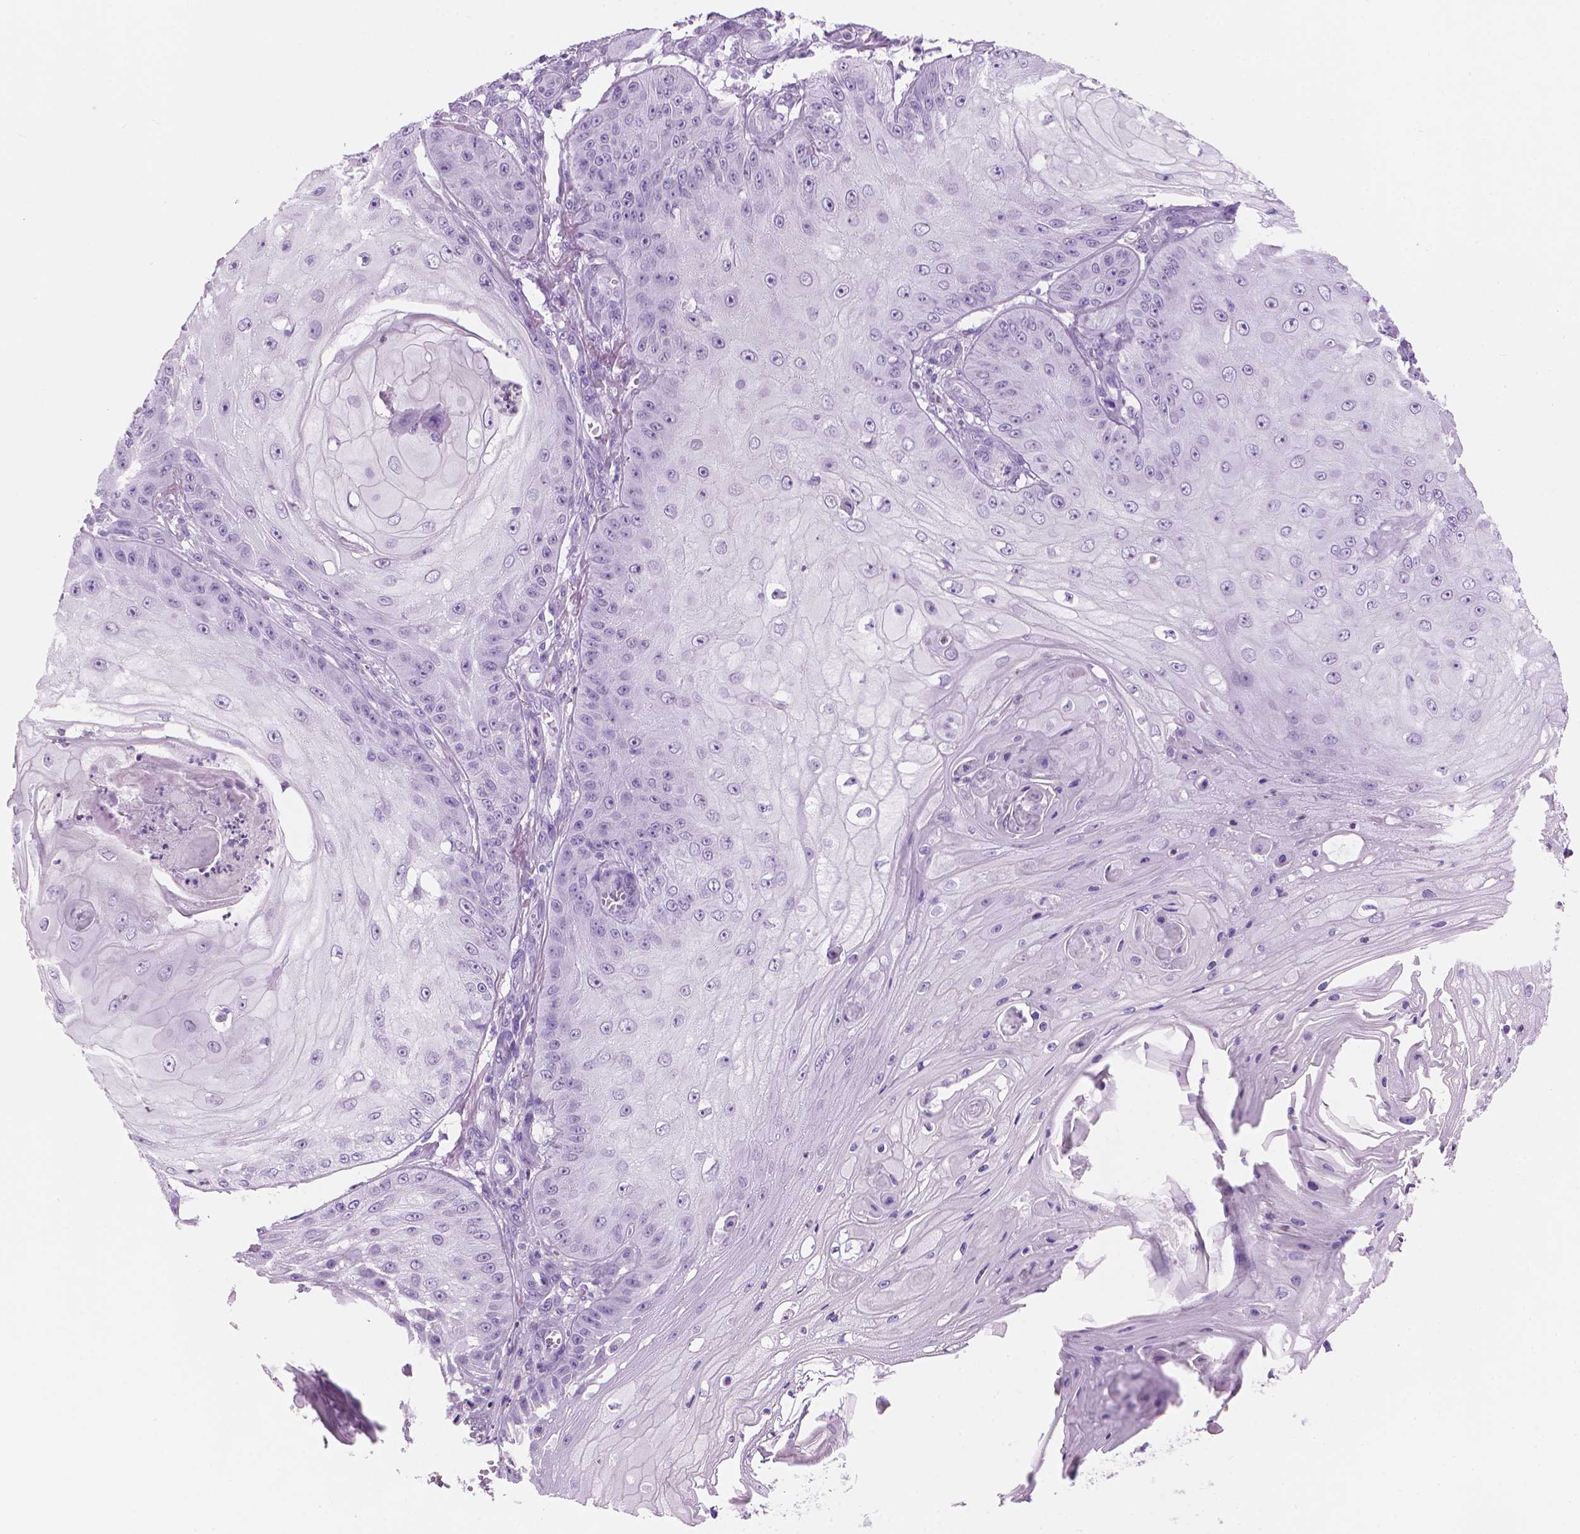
{"staining": {"intensity": "negative", "quantity": "none", "location": "none"}, "tissue": "skin cancer", "cell_type": "Tumor cells", "image_type": "cancer", "snomed": [{"axis": "morphology", "description": "Squamous cell carcinoma, NOS"}, {"axis": "topography", "description": "Skin"}], "caption": "IHC histopathology image of neoplastic tissue: skin cancer (squamous cell carcinoma) stained with DAB (3,3'-diaminobenzidine) displays no significant protein expression in tumor cells.", "gene": "TTC29", "patient": {"sex": "male", "age": 70}}